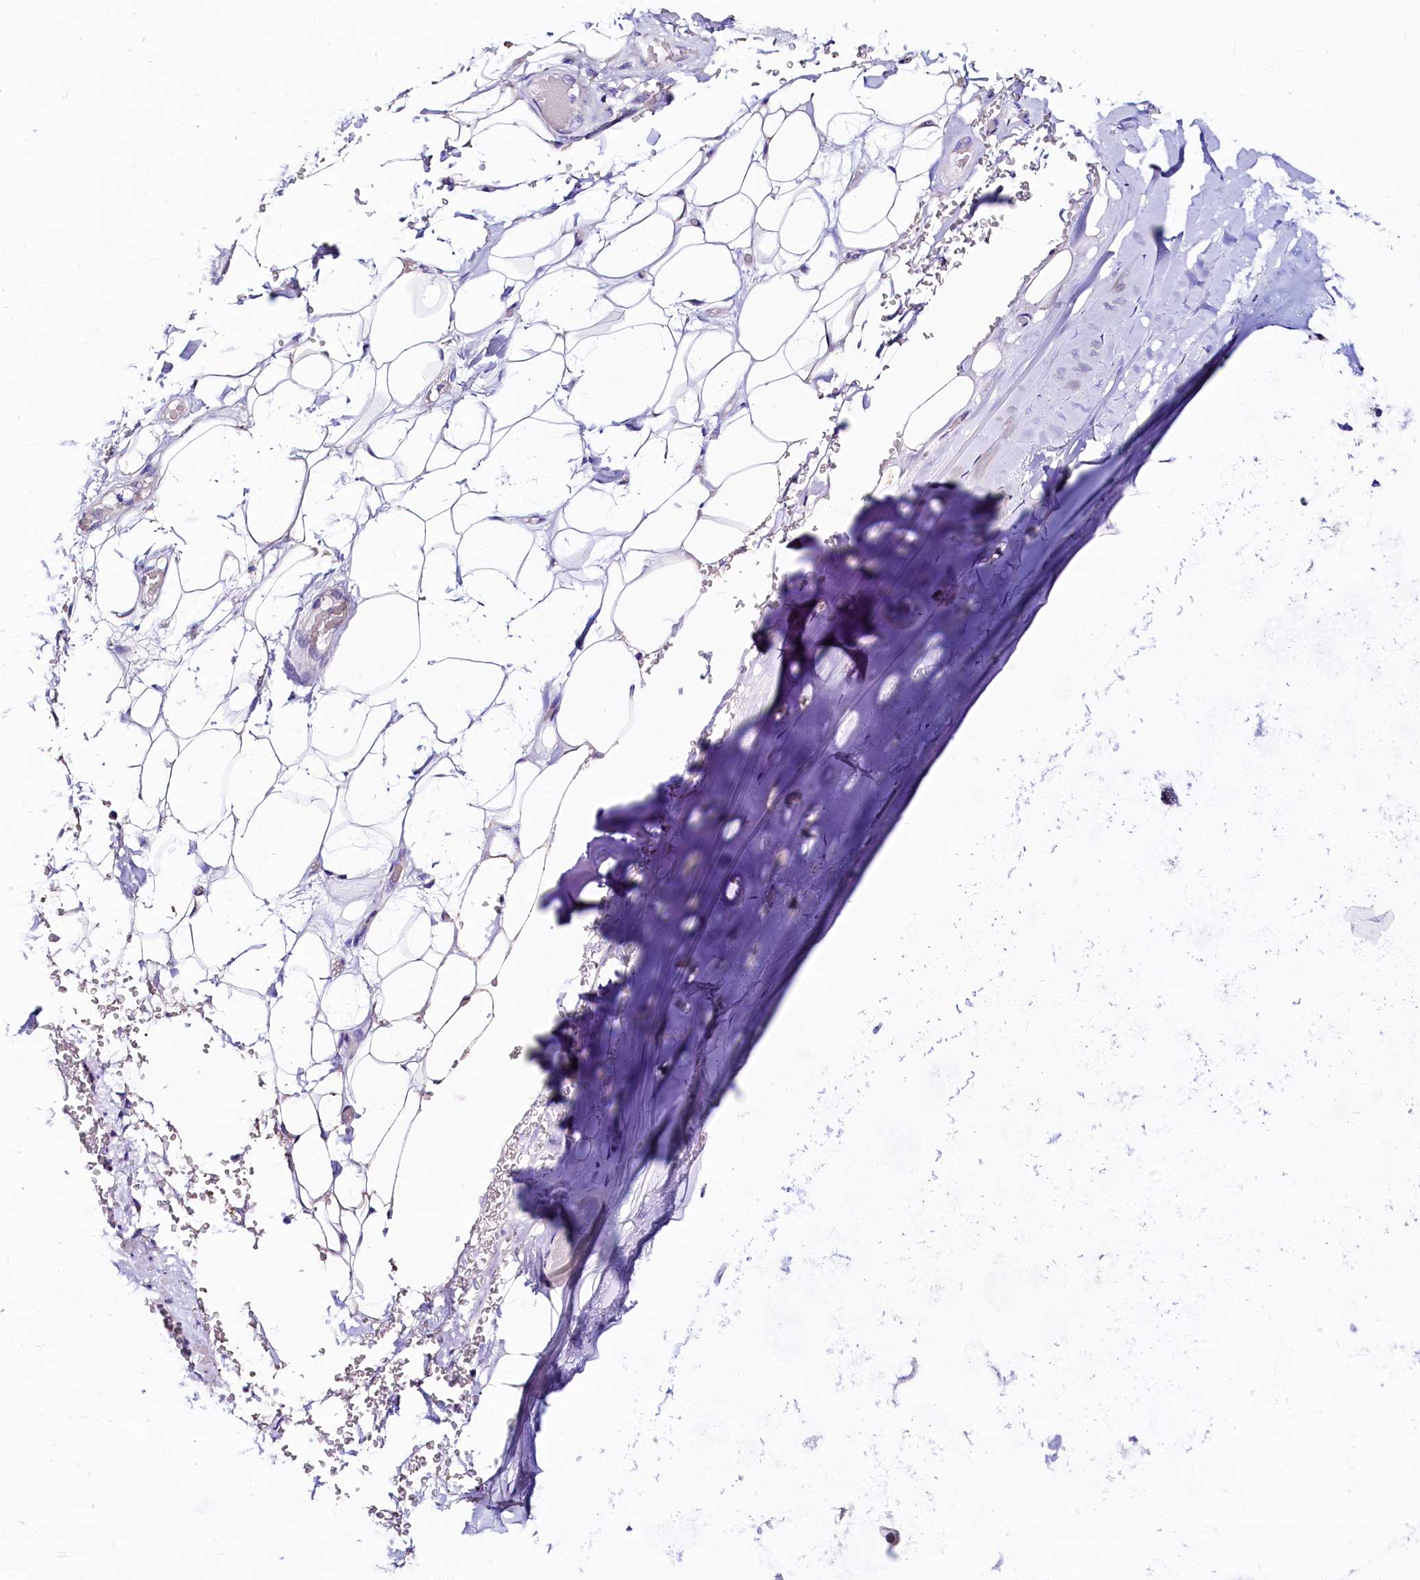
{"staining": {"intensity": "negative", "quantity": "none", "location": "none"}, "tissue": "adipose tissue", "cell_type": "Adipocytes", "image_type": "normal", "snomed": [{"axis": "morphology", "description": "Normal tissue, NOS"}, {"axis": "topography", "description": "Bronchus"}], "caption": "IHC of unremarkable human adipose tissue displays no positivity in adipocytes. (DAB immunohistochemistry visualized using brightfield microscopy, high magnification).", "gene": "RBP3", "patient": {"sex": "male", "age": 66}}